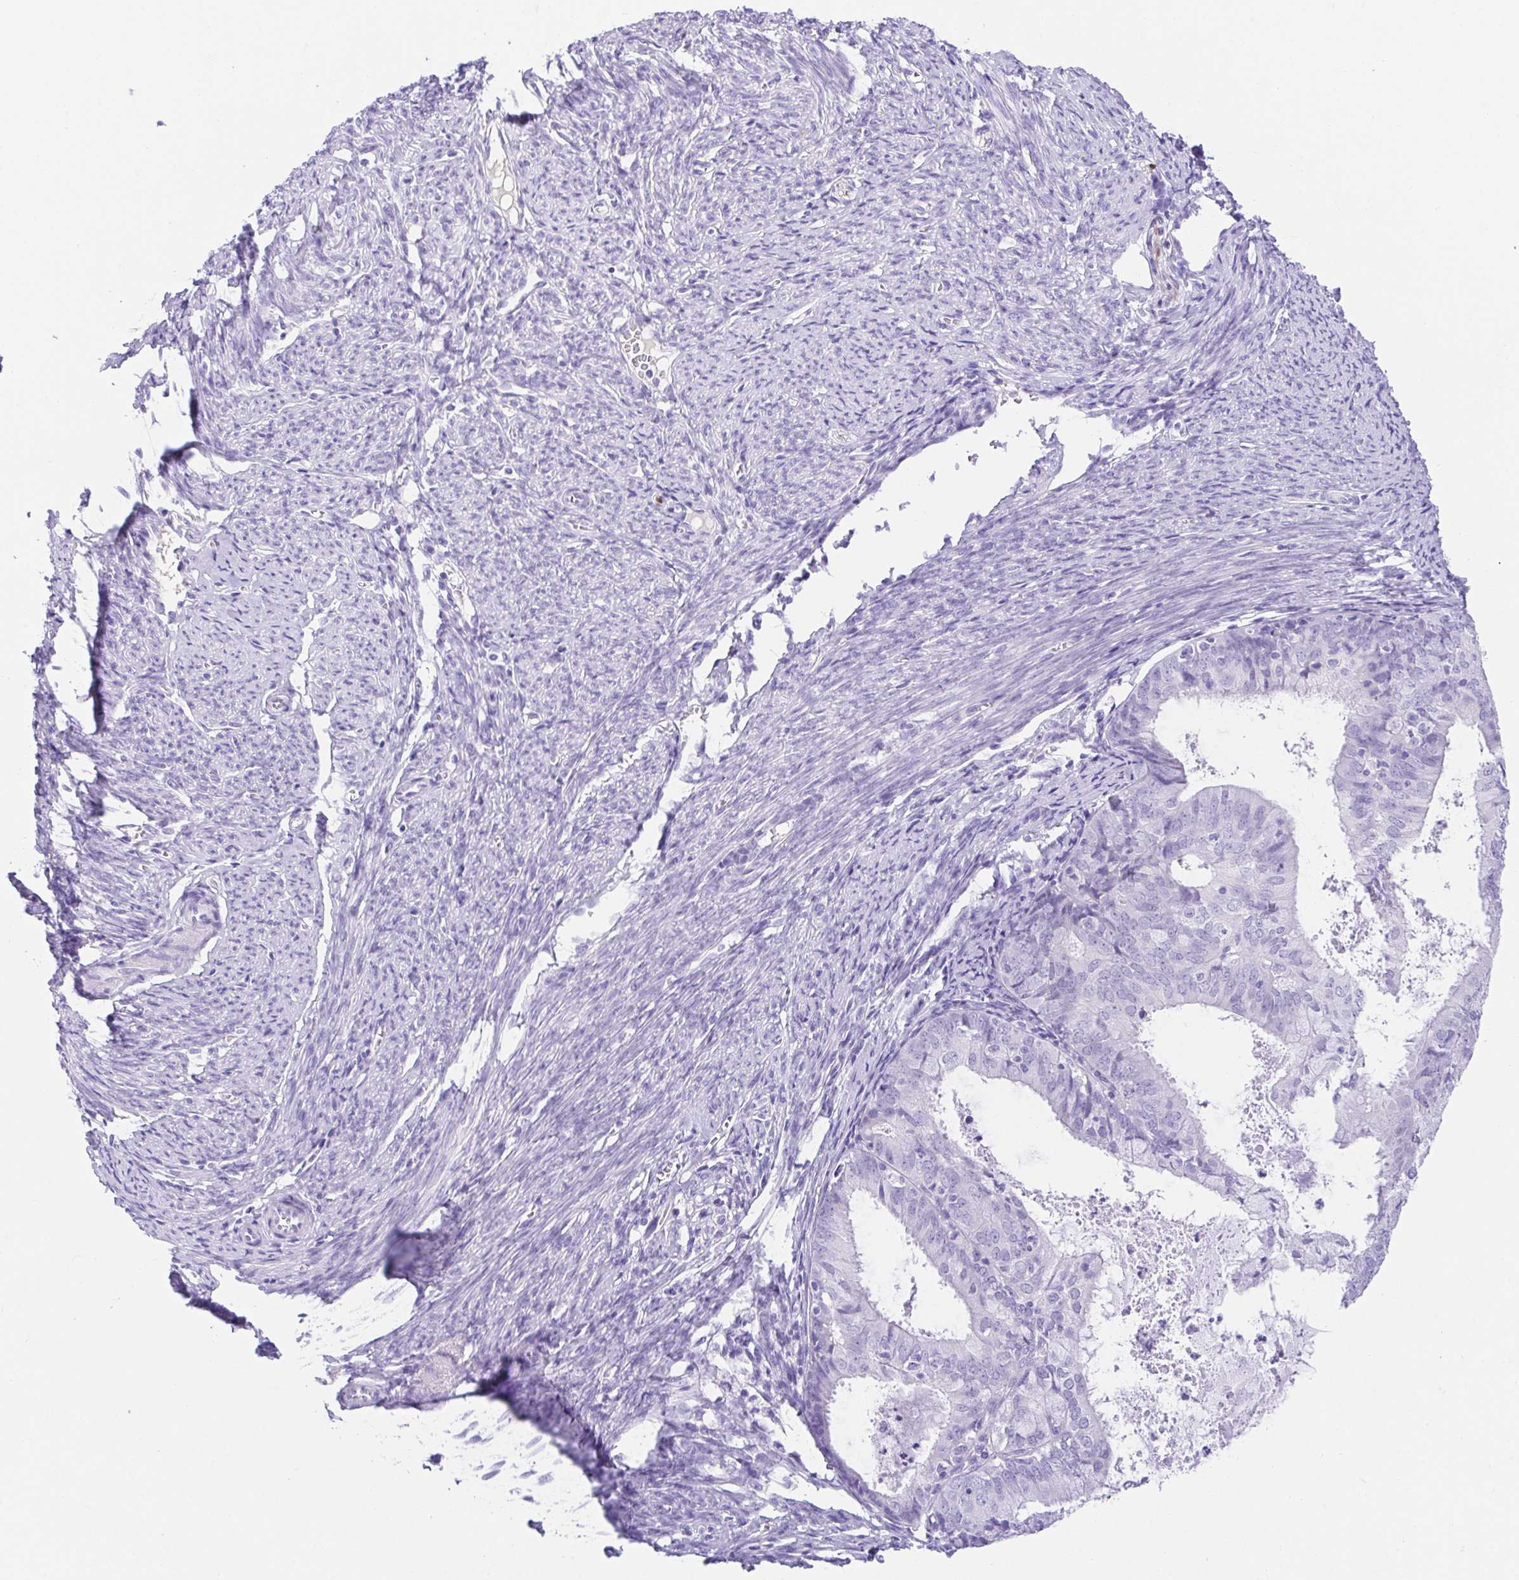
{"staining": {"intensity": "negative", "quantity": "none", "location": "none"}, "tissue": "endometrial cancer", "cell_type": "Tumor cells", "image_type": "cancer", "snomed": [{"axis": "morphology", "description": "Adenocarcinoma, NOS"}, {"axis": "topography", "description": "Endometrium"}], "caption": "An IHC photomicrograph of endometrial adenocarcinoma is shown. There is no staining in tumor cells of endometrial adenocarcinoma. (DAB (3,3'-diaminobenzidine) immunohistochemistry visualized using brightfield microscopy, high magnification).", "gene": "SPATA4", "patient": {"sex": "female", "age": 57}}